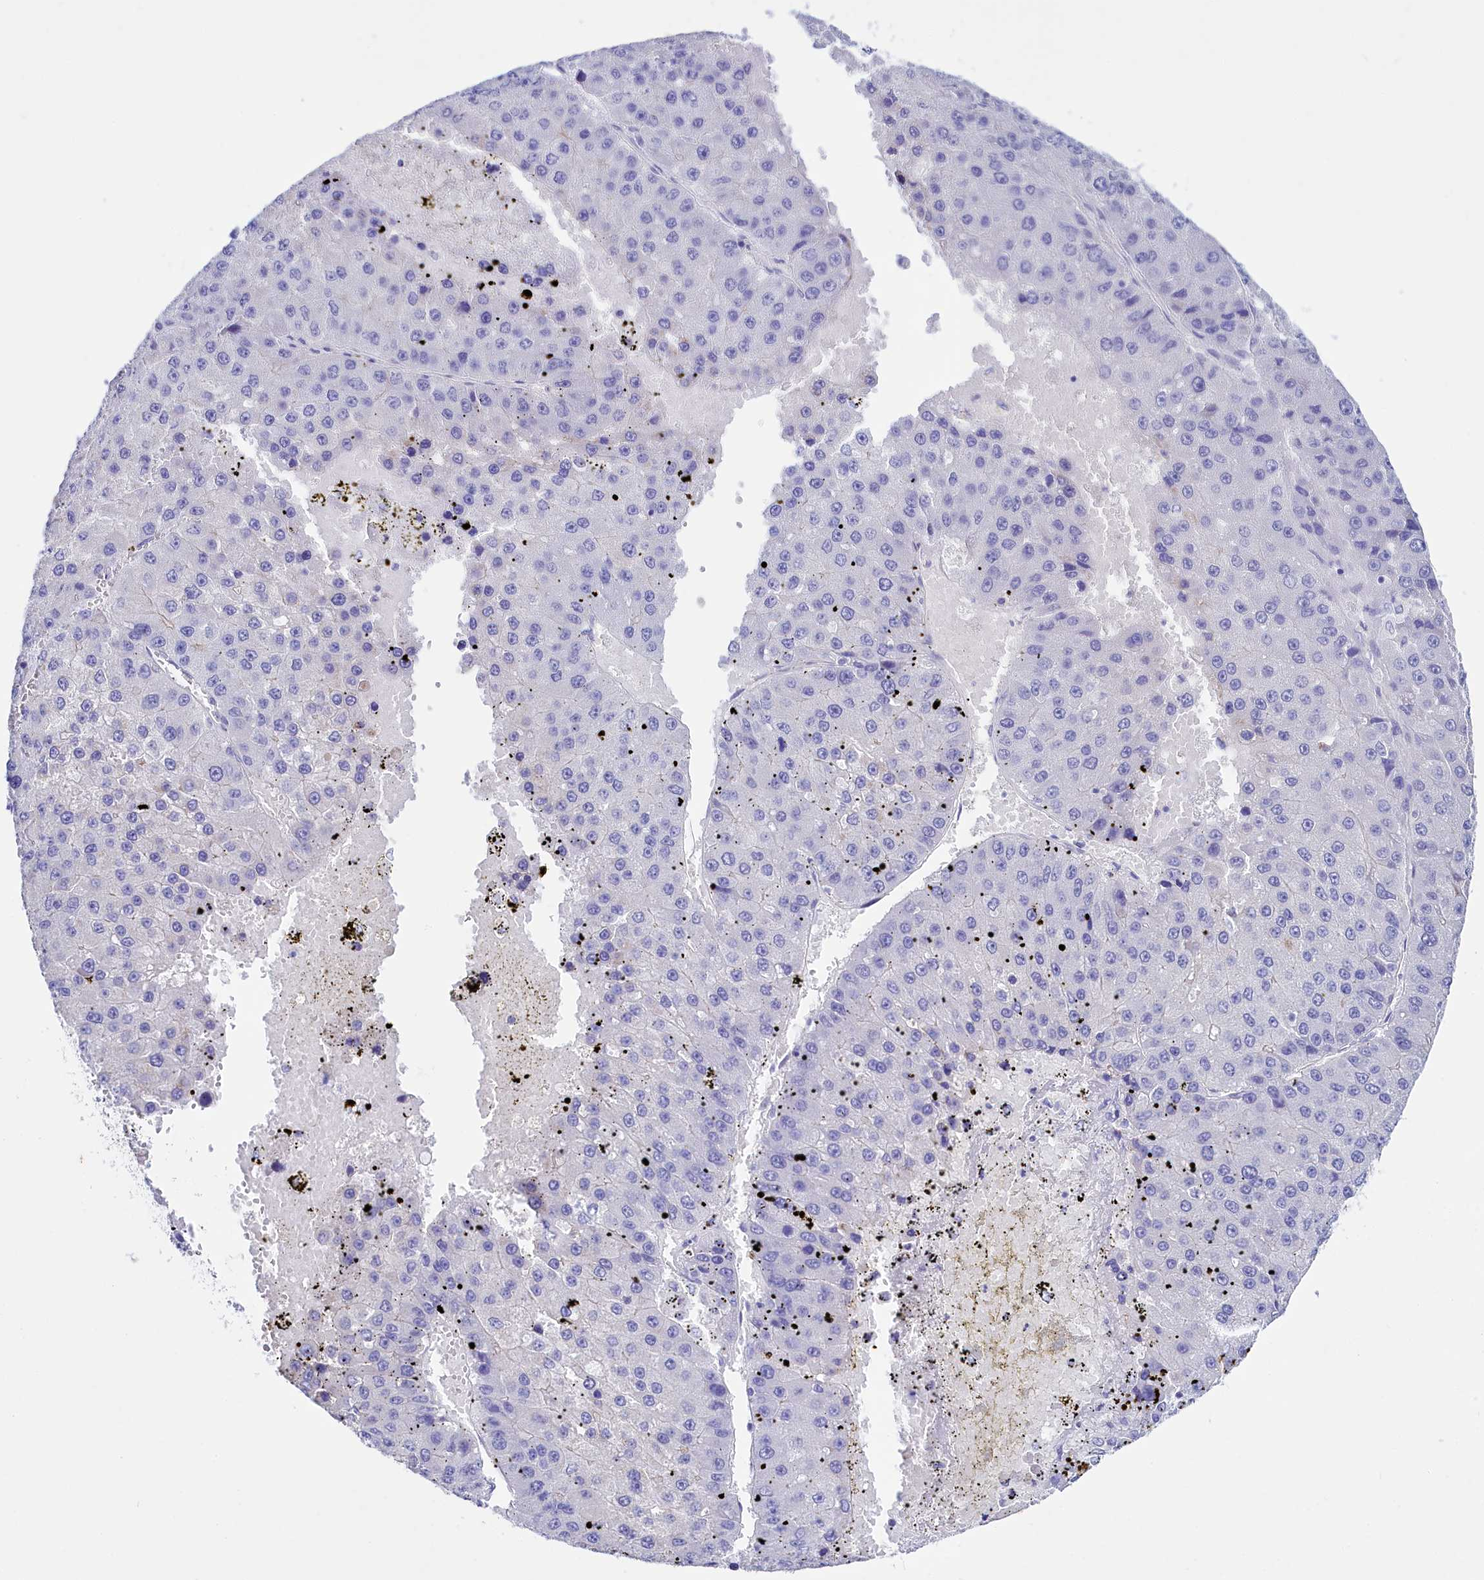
{"staining": {"intensity": "negative", "quantity": "none", "location": "none"}, "tissue": "liver cancer", "cell_type": "Tumor cells", "image_type": "cancer", "snomed": [{"axis": "morphology", "description": "Carcinoma, Hepatocellular, NOS"}, {"axis": "topography", "description": "Liver"}], "caption": "Immunohistochemistry (IHC) of human liver cancer (hepatocellular carcinoma) reveals no expression in tumor cells.", "gene": "FAAP20", "patient": {"sex": "female", "age": 73}}